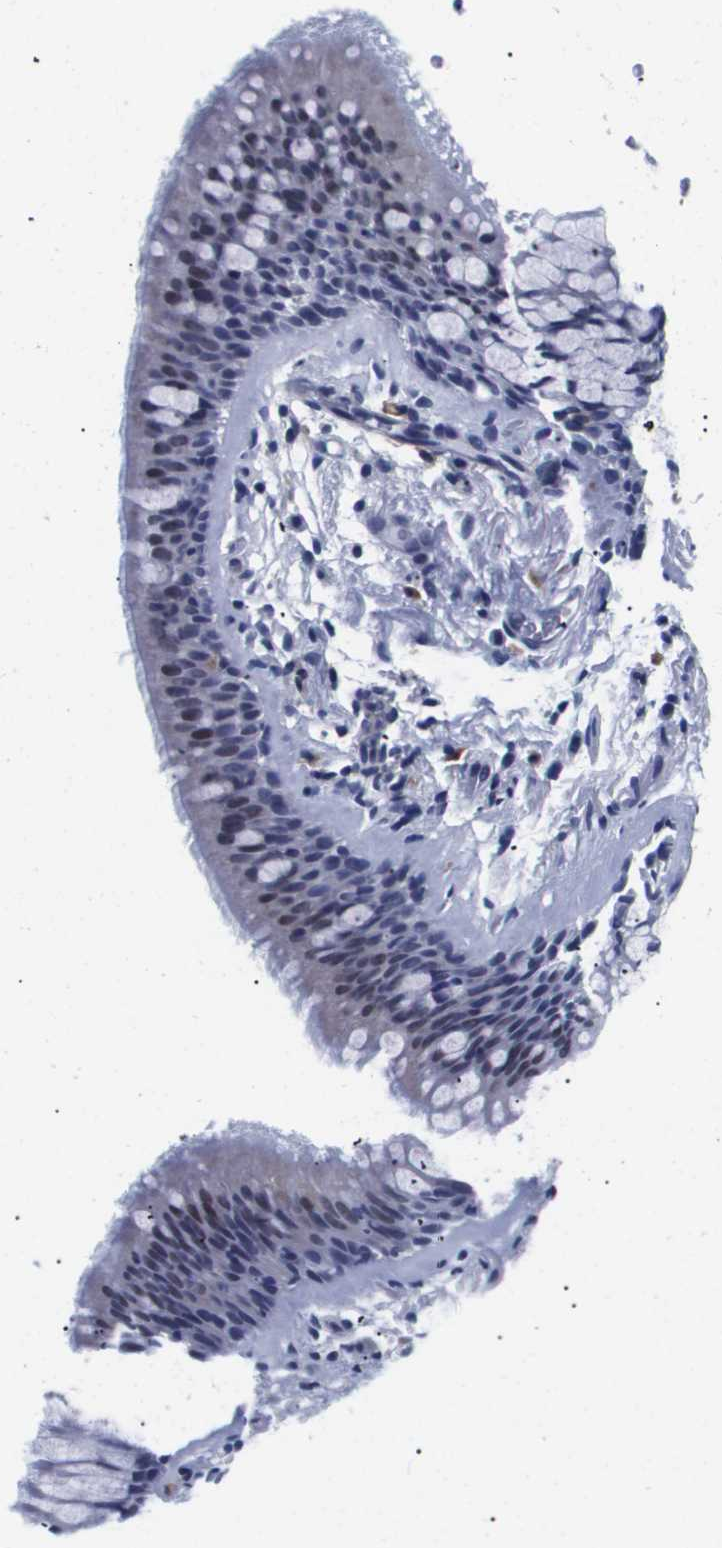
{"staining": {"intensity": "negative", "quantity": "none", "location": "none"}, "tissue": "adipose tissue", "cell_type": "Adipocytes", "image_type": "normal", "snomed": [{"axis": "morphology", "description": "Normal tissue, NOS"}, {"axis": "topography", "description": "Cartilage tissue"}, {"axis": "topography", "description": "Bronchus"}], "caption": "Micrograph shows no significant protein positivity in adipocytes of normal adipose tissue.", "gene": "SHD", "patient": {"sex": "female", "age": 53}}